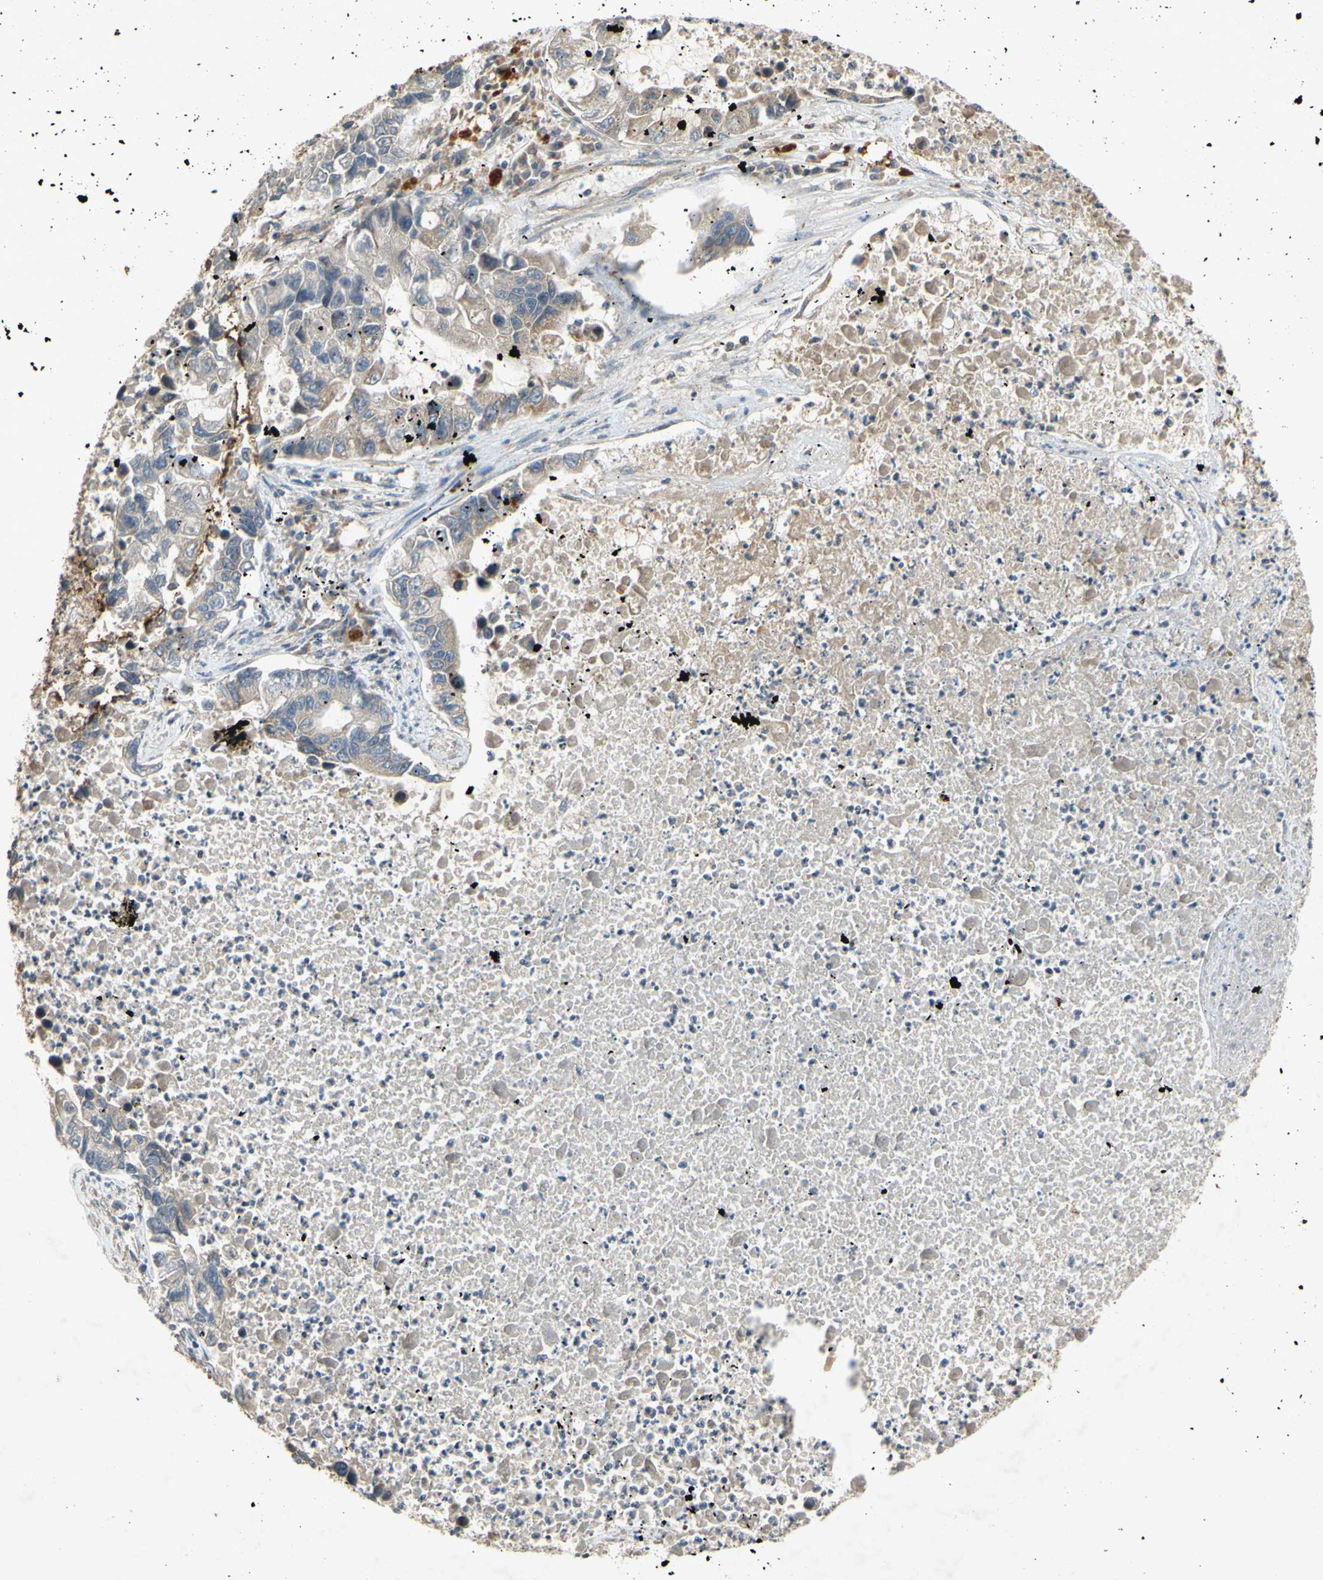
{"staining": {"intensity": "moderate", "quantity": "25%-75%", "location": "cytoplasmic/membranous"}, "tissue": "lung cancer", "cell_type": "Tumor cells", "image_type": "cancer", "snomed": [{"axis": "morphology", "description": "Adenocarcinoma, NOS"}, {"axis": "topography", "description": "Lung"}], "caption": "The histopathology image exhibits staining of adenocarcinoma (lung), revealing moderate cytoplasmic/membranous protein expression (brown color) within tumor cells.", "gene": "PARD6A", "patient": {"sex": "female", "age": 51}}